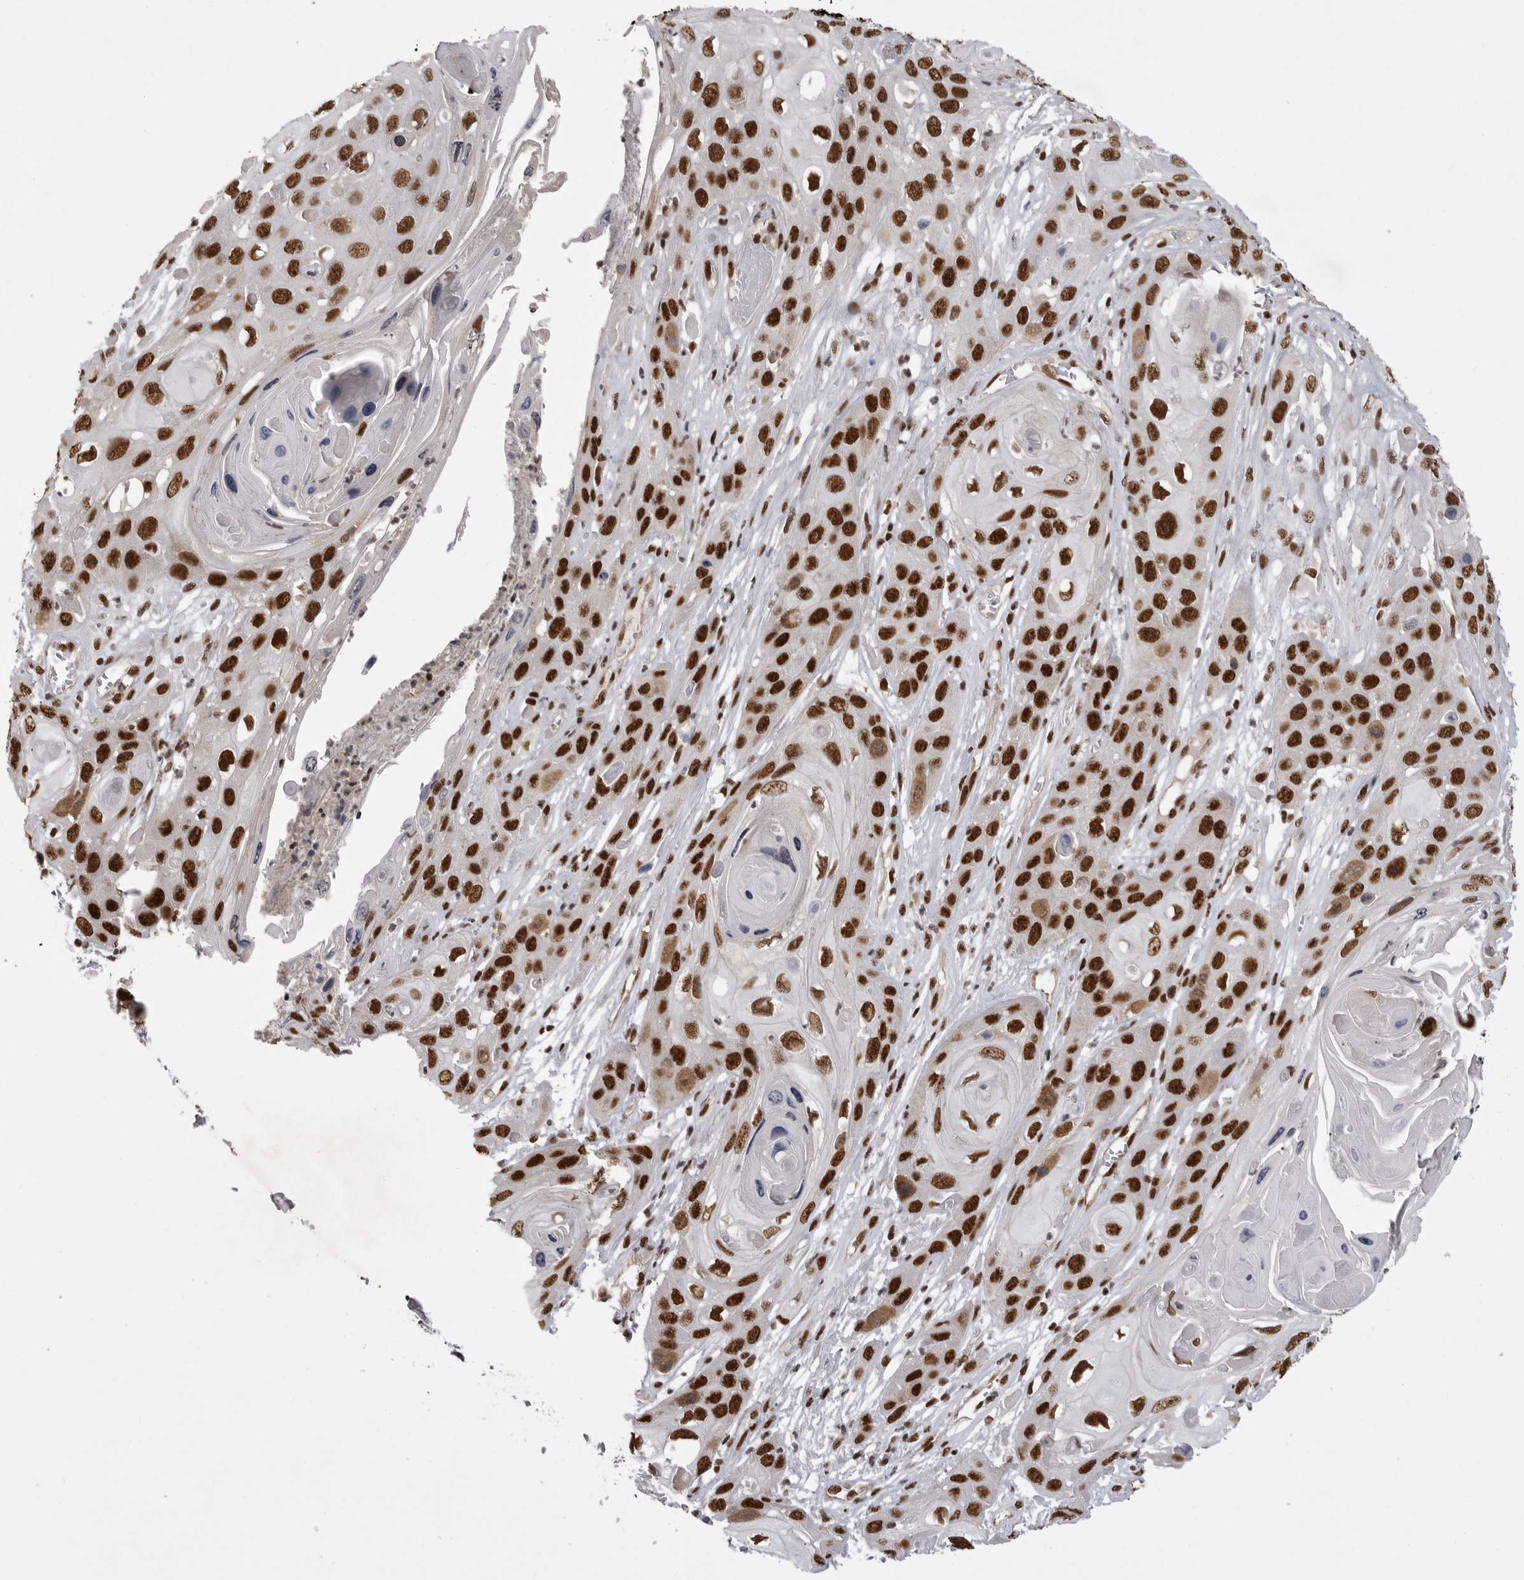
{"staining": {"intensity": "strong", "quantity": ">75%", "location": "nuclear"}, "tissue": "skin cancer", "cell_type": "Tumor cells", "image_type": "cancer", "snomed": [{"axis": "morphology", "description": "Squamous cell carcinoma, NOS"}, {"axis": "topography", "description": "Skin"}], "caption": "IHC staining of skin cancer, which displays high levels of strong nuclear staining in about >75% of tumor cells indicating strong nuclear protein positivity. The staining was performed using DAB (3,3'-diaminobenzidine) (brown) for protein detection and nuclei were counterstained in hematoxylin (blue).", "gene": "PPP1R8", "patient": {"sex": "male", "age": 55}}